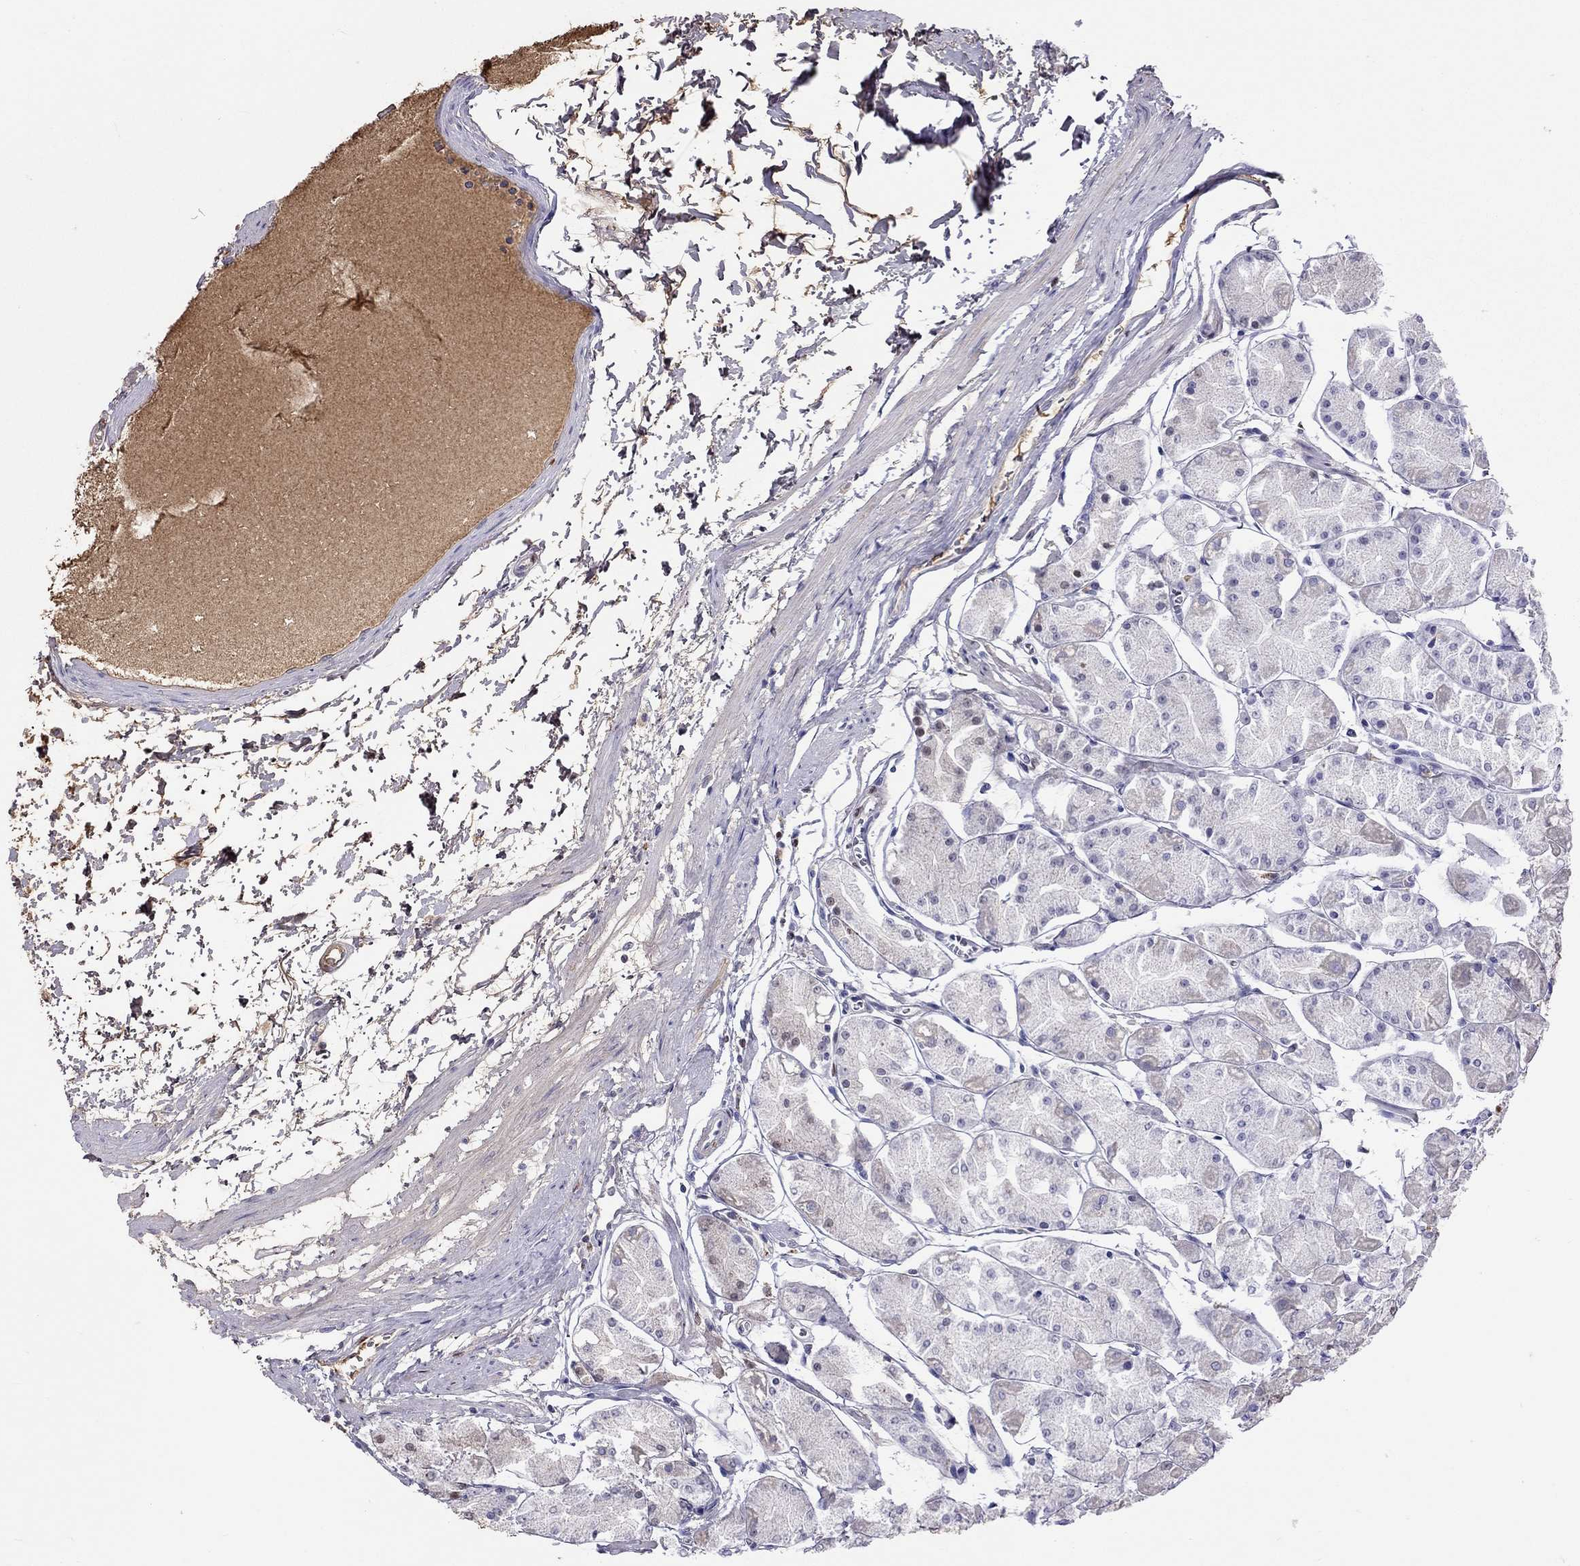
{"staining": {"intensity": "weak", "quantity": "<25%", "location": "cytoplasmic/membranous"}, "tissue": "stomach", "cell_type": "Glandular cells", "image_type": "normal", "snomed": [{"axis": "morphology", "description": "Normal tissue, NOS"}, {"axis": "topography", "description": "Stomach, upper"}], "caption": "The photomicrograph shows no significant expression in glandular cells of stomach. (DAB immunohistochemistry visualized using brightfield microscopy, high magnification).", "gene": "SERPINA3", "patient": {"sex": "male", "age": 60}}